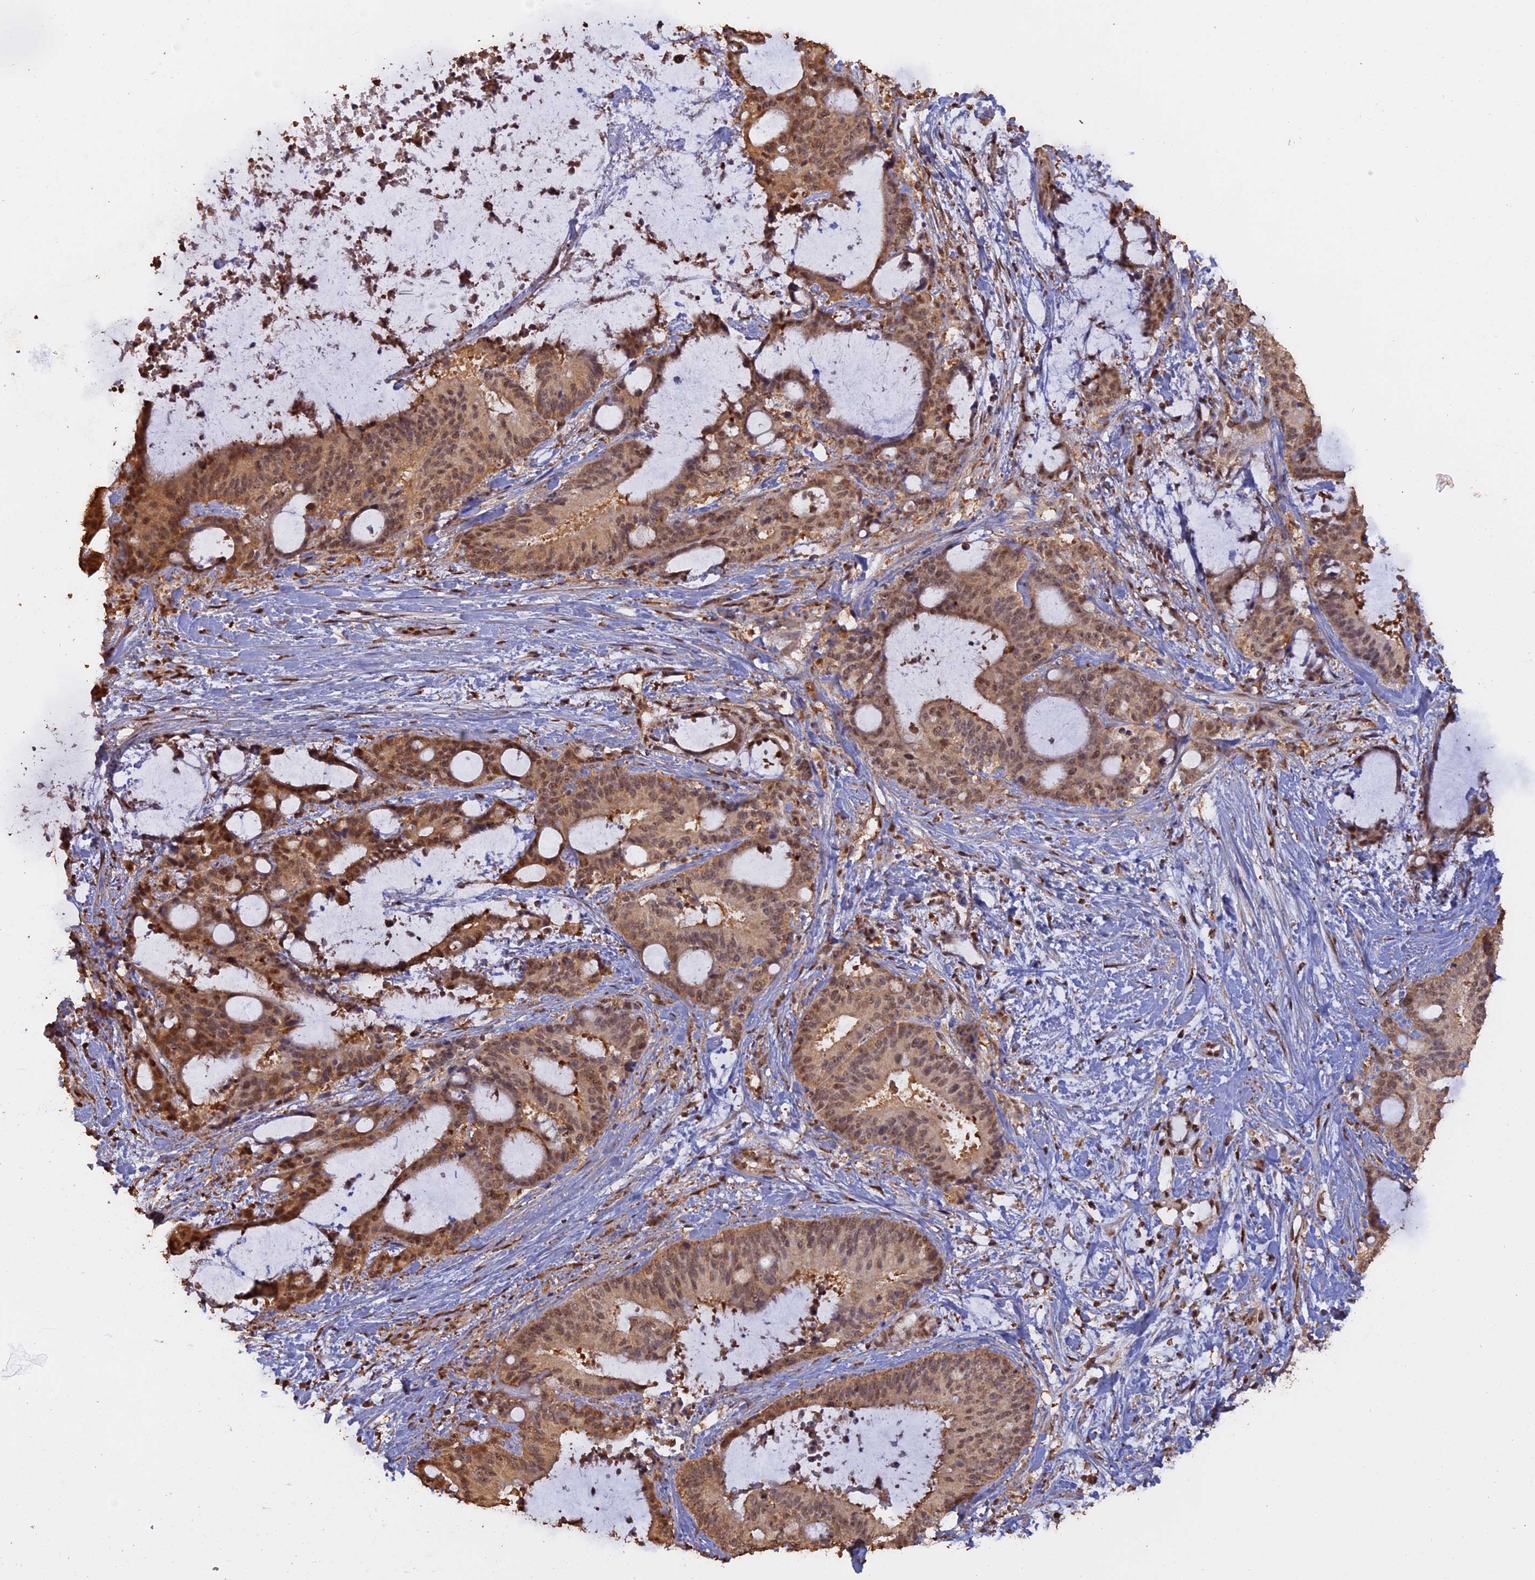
{"staining": {"intensity": "moderate", "quantity": ">75%", "location": "cytoplasmic/membranous,nuclear"}, "tissue": "liver cancer", "cell_type": "Tumor cells", "image_type": "cancer", "snomed": [{"axis": "morphology", "description": "Normal tissue, NOS"}, {"axis": "morphology", "description": "Cholangiocarcinoma"}, {"axis": "topography", "description": "Liver"}, {"axis": "topography", "description": "Peripheral nerve tissue"}], "caption": "Tumor cells display moderate cytoplasmic/membranous and nuclear positivity in approximately >75% of cells in cholangiocarcinoma (liver).", "gene": "PSMC6", "patient": {"sex": "female", "age": 73}}